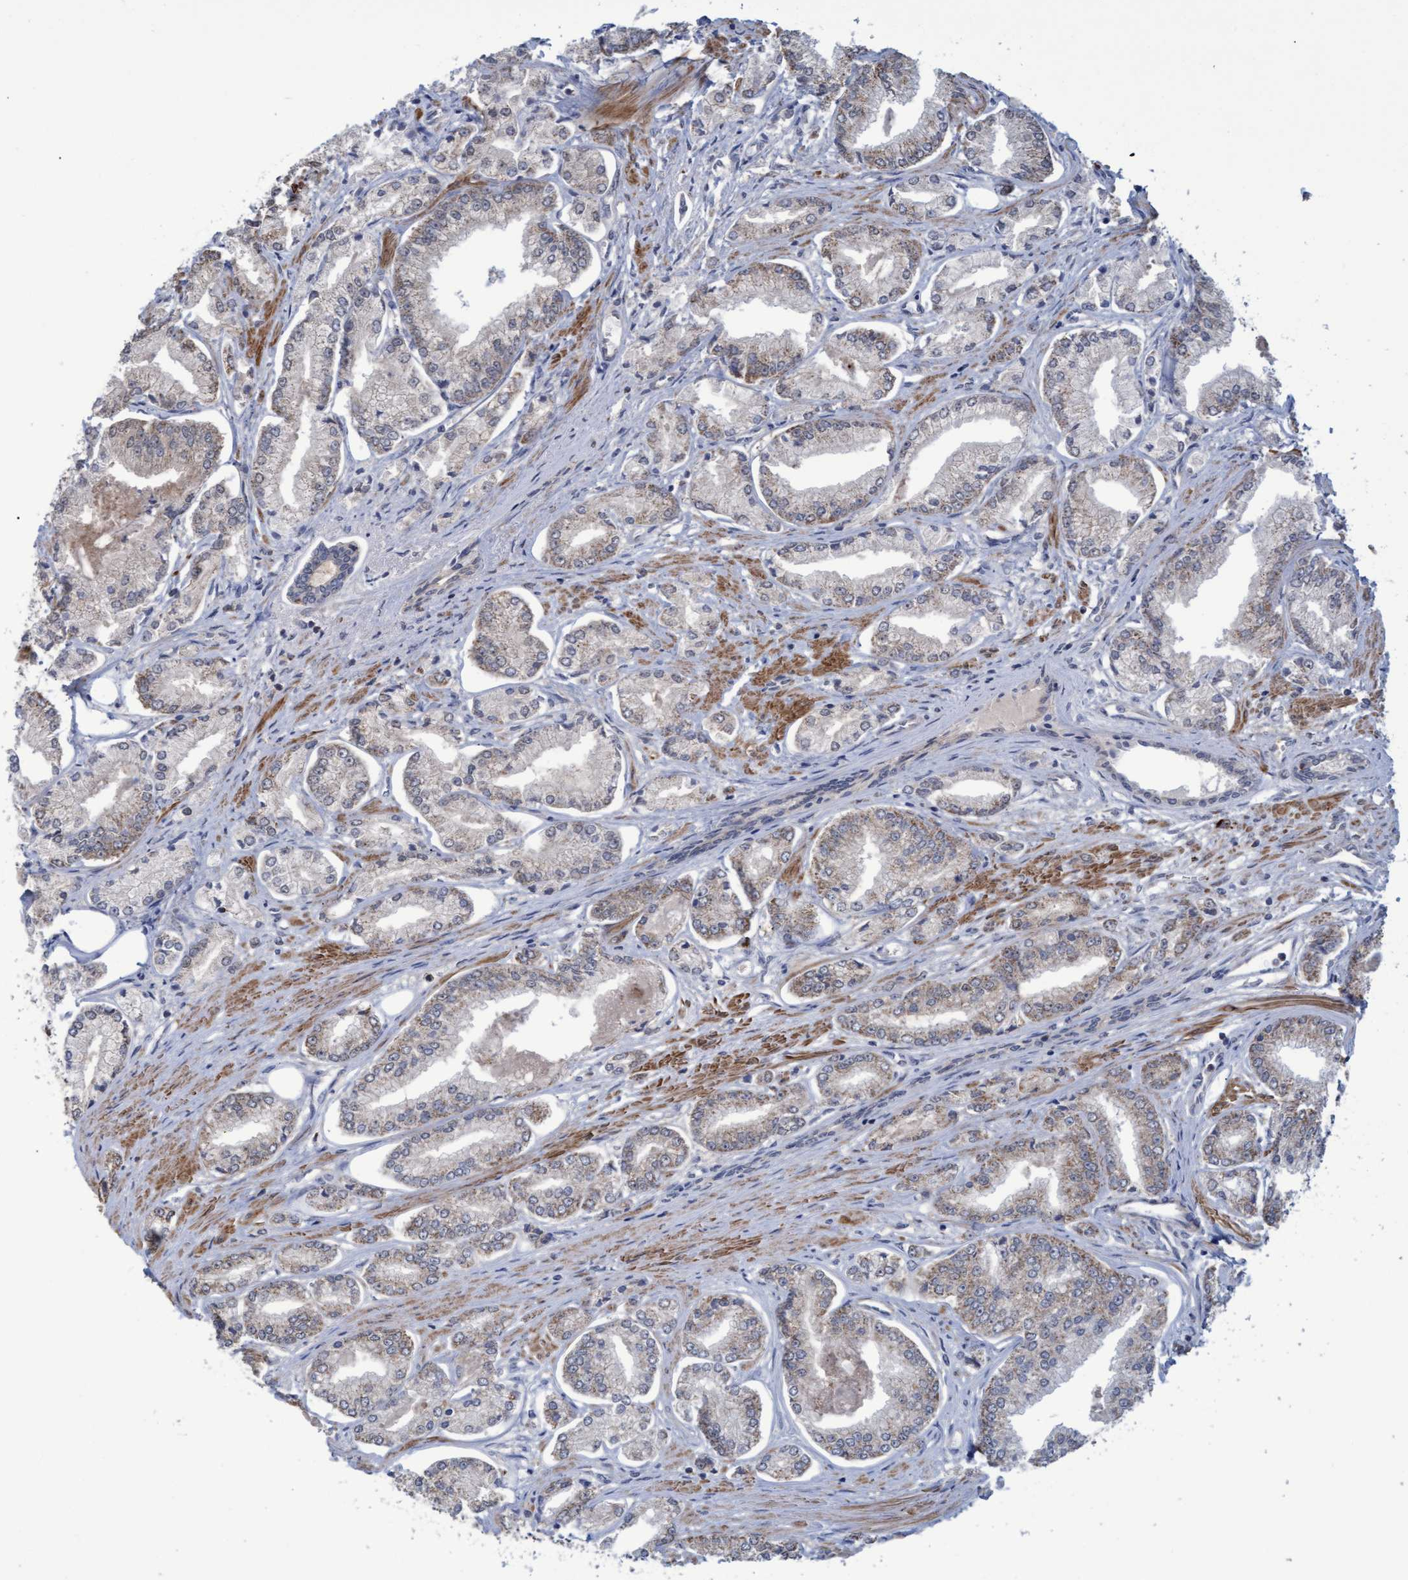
{"staining": {"intensity": "weak", "quantity": "25%-75%", "location": "cytoplasmic/membranous"}, "tissue": "prostate cancer", "cell_type": "Tumor cells", "image_type": "cancer", "snomed": [{"axis": "morphology", "description": "Adenocarcinoma, Low grade"}, {"axis": "topography", "description": "Prostate"}], "caption": "The histopathology image demonstrates a brown stain indicating the presence of a protein in the cytoplasmic/membranous of tumor cells in adenocarcinoma (low-grade) (prostate).", "gene": "NAA15", "patient": {"sex": "male", "age": 52}}